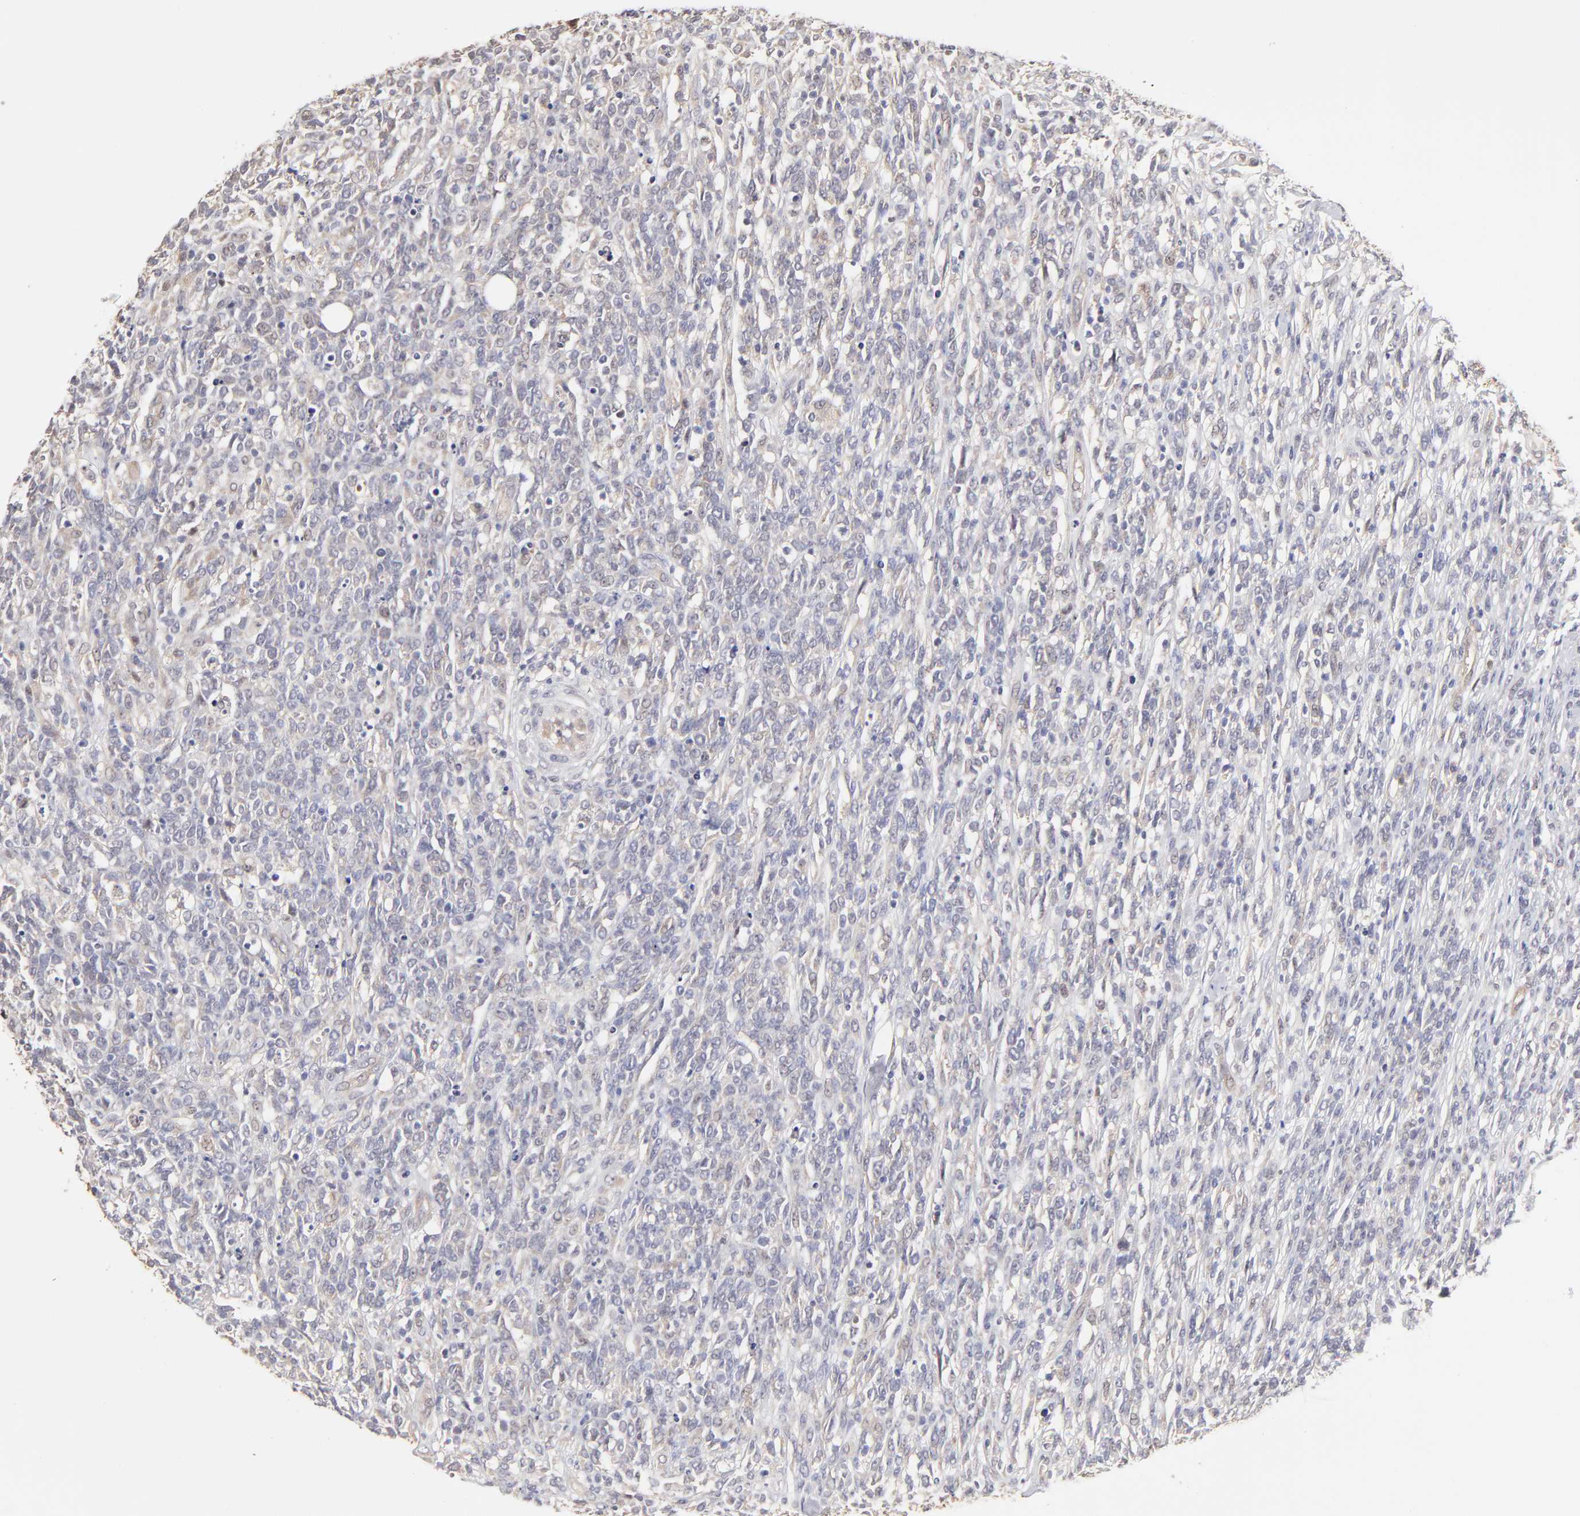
{"staining": {"intensity": "weak", "quantity": "<25%", "location": "cytoplasmic/membranous"}, "tissue": "lymphoma", "cell_type": "Tumor cells", "image_type": "cancer", "snomed": [{"axis": "morphology", "description": "Malignant lymphoma, non-Hodgkin's type, High grade"}, {"axis": "topography", "description": "Lymph node"}], "caption": "Human high-grade malignant lymphoma, non-Hodgkin's type stained for a protein using immunohistochemistry (IHC) demonstrates no expression in tumor cells.", "gene": "ZNF10", "patient": {"sex": "female", "age": 73}}